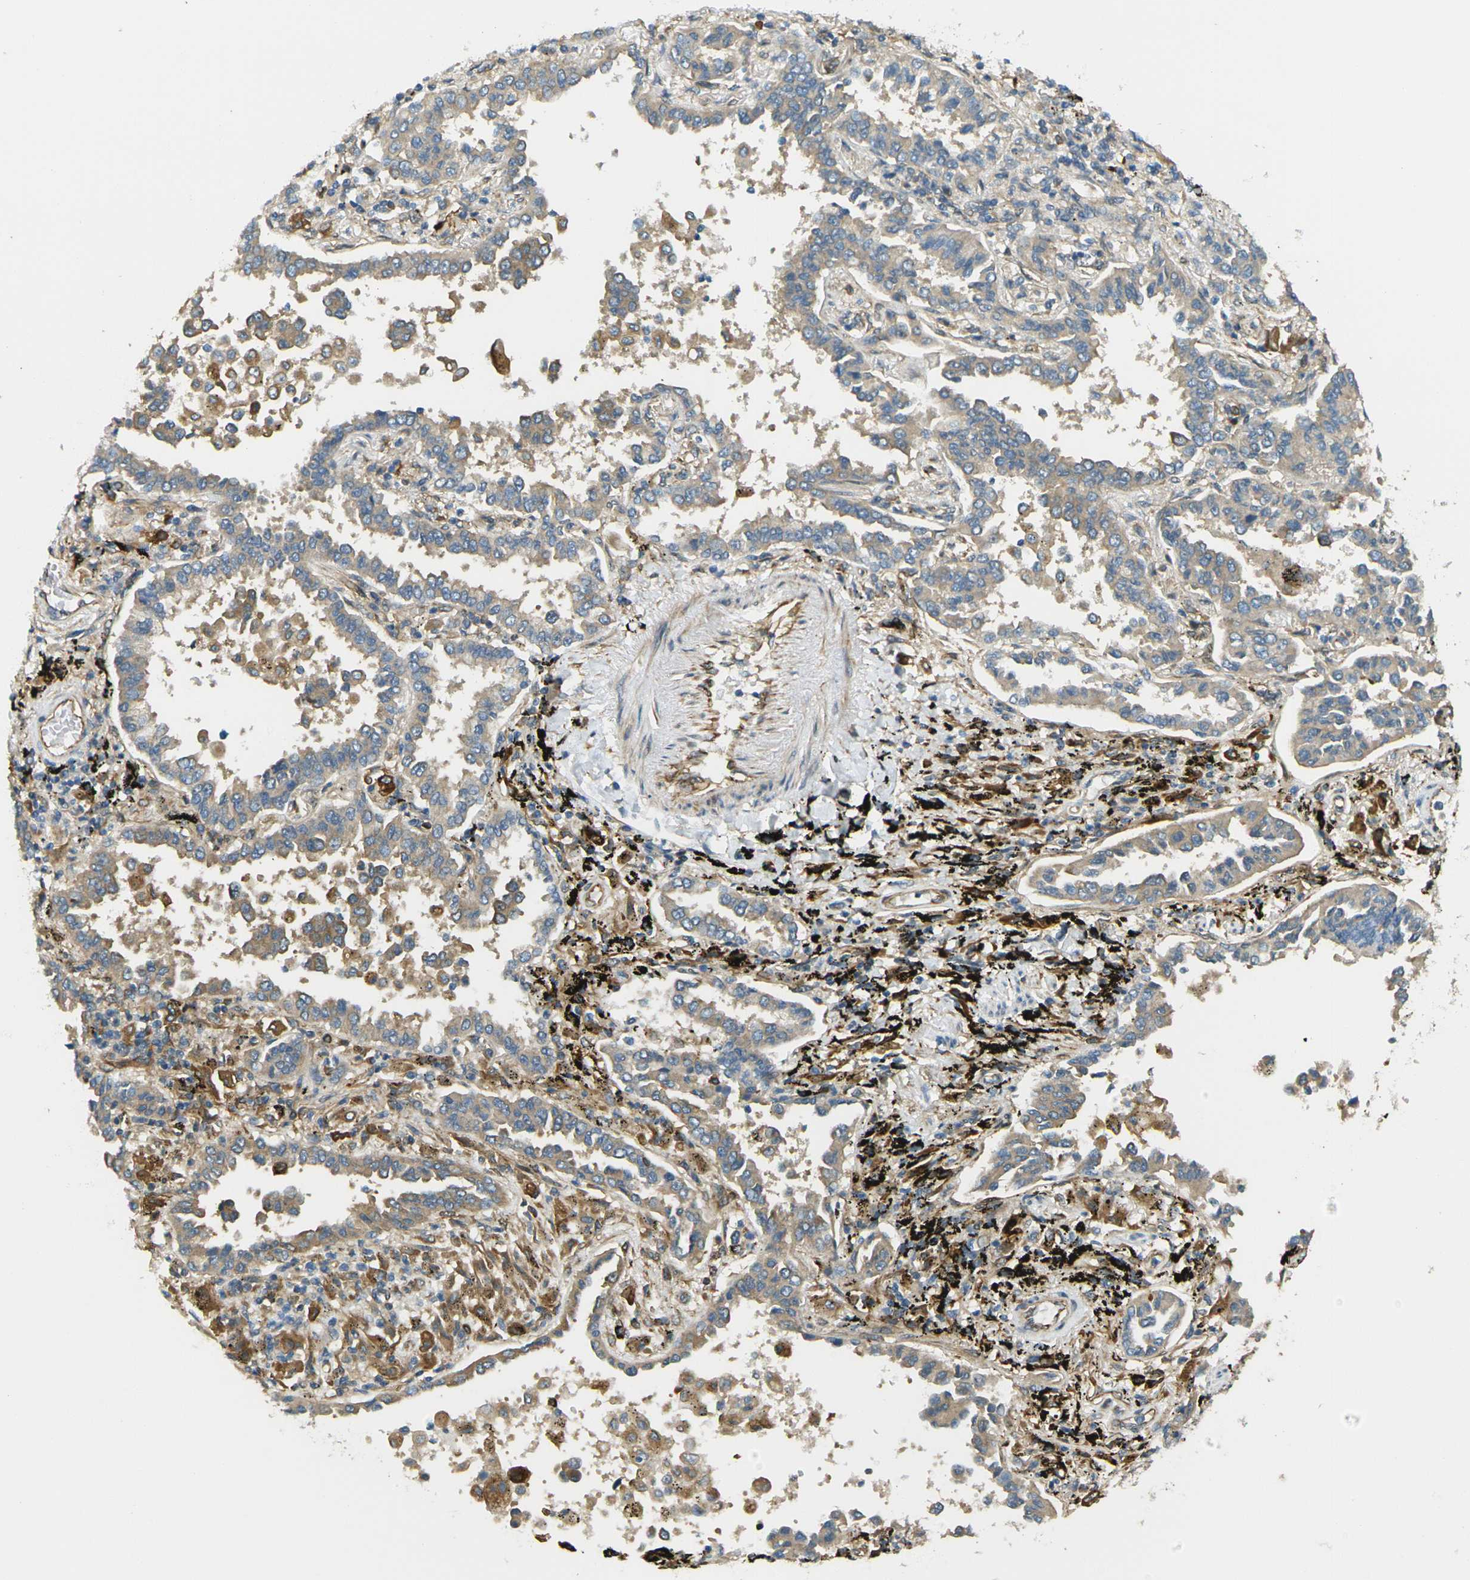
{"staining": {"intensity": "weak", "quantity": ">75%", "location": "cytoplasmic/membranous"}, "tissue": "lung cancer", "cell_type": "Tumor cells", "image_type": "cancer", "snomed": [{"axis": "morphology", "description": "Normal tissue, NOS"}, {"axis": "morphology", "description": "Adenocarcinoma, NOS"}, {"axis": "topography", "description": "Lung"}], "caption": "Lung adenocarcinoma stained with IHC exhibits weak cytoplasmic/membranous positivity in about >75% of tumor cells.", "gene": "CYTH3", "patient": {"sex": "male", "age": 59}}